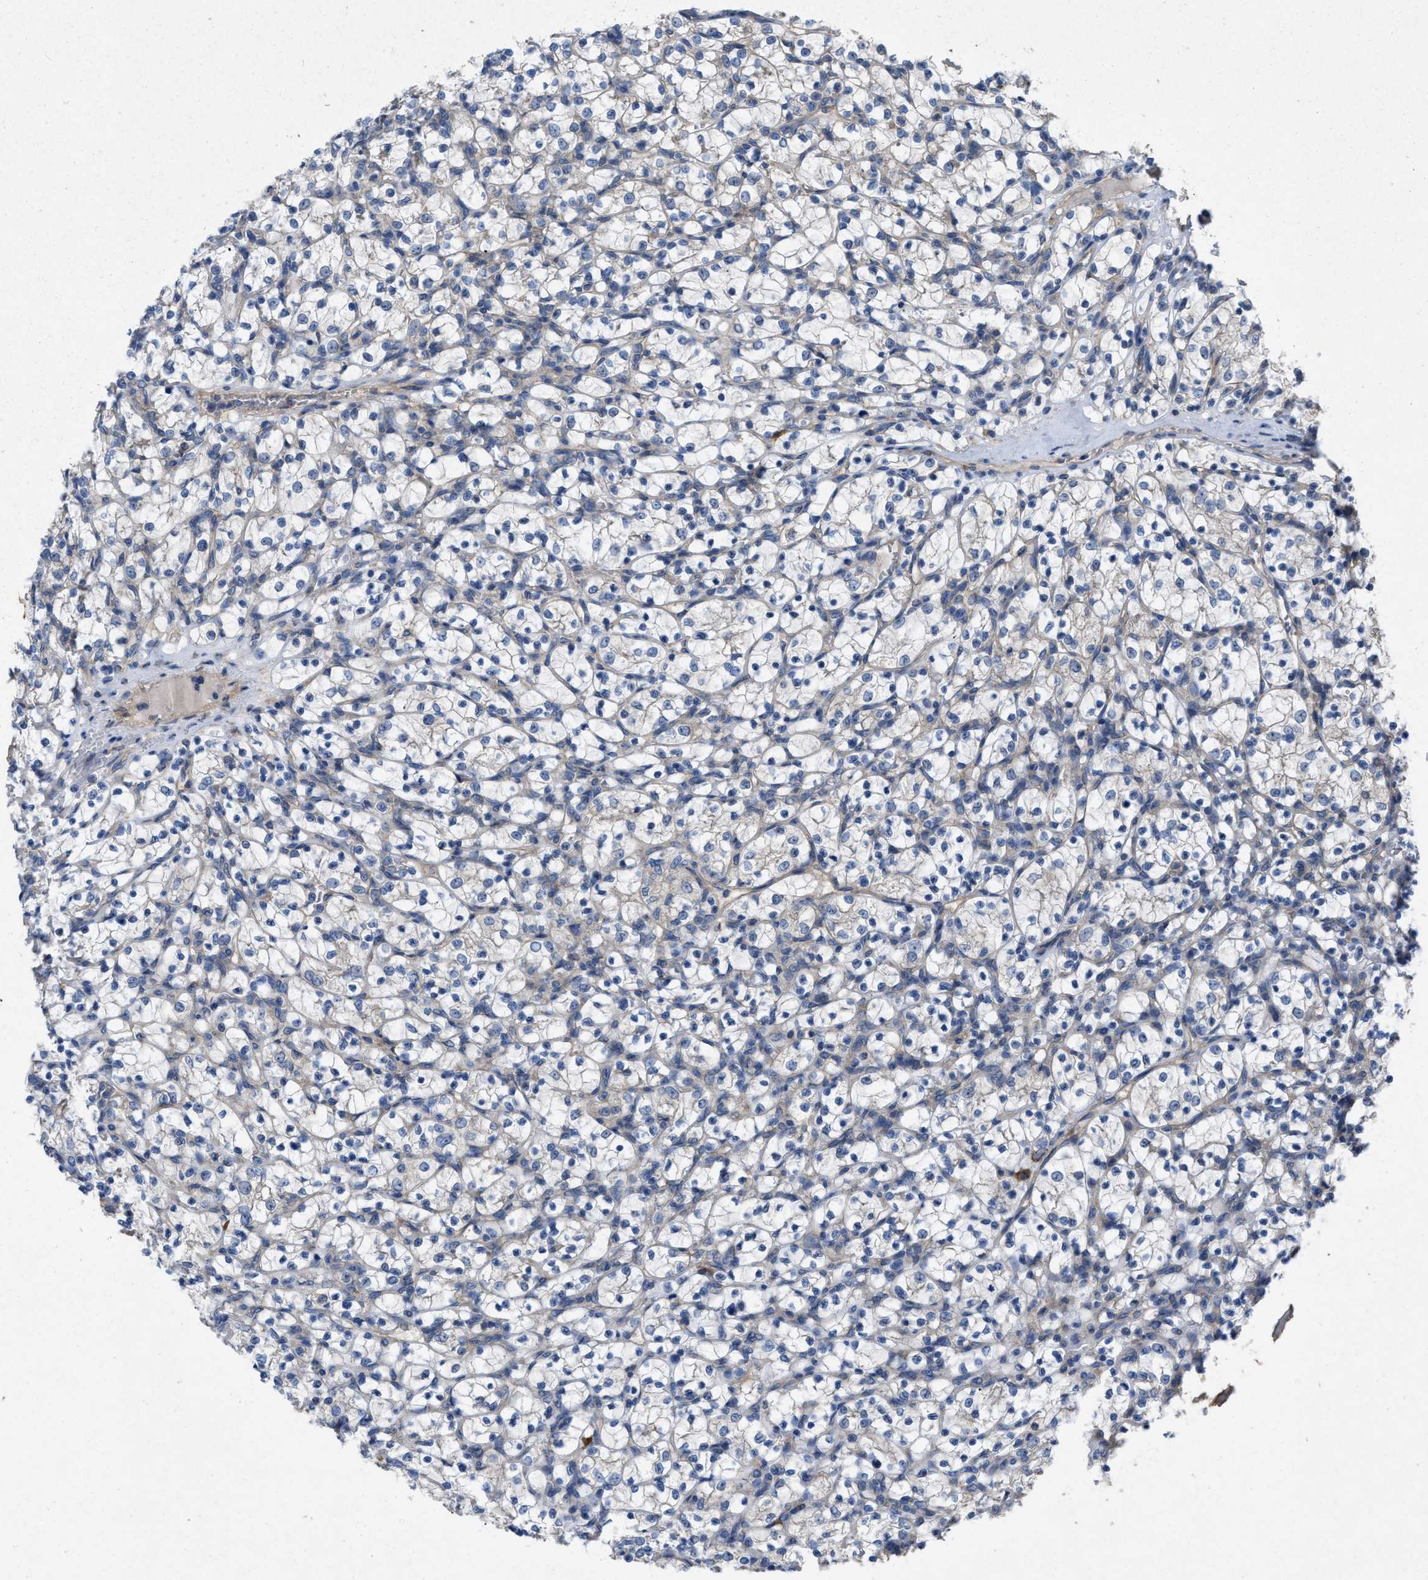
{"staining": {"intensity": "negative", "quantity": "none", "location": "none"}, "tissue": "renal cancer", "cell_type": "Tumor cells", "image_type": "cancer", "snomed": [{"axis": "morphology", "description": "Adenocarcinoma, NOS"}, {"axis": "topography", "description": "Kidney"}], "caption": "Histopathology image shows no significant protein positivity in tumor cells of adenocarcinoma (renal).", "gene": "TMEM131", "patient": {"sex": "female", "age": 69}}